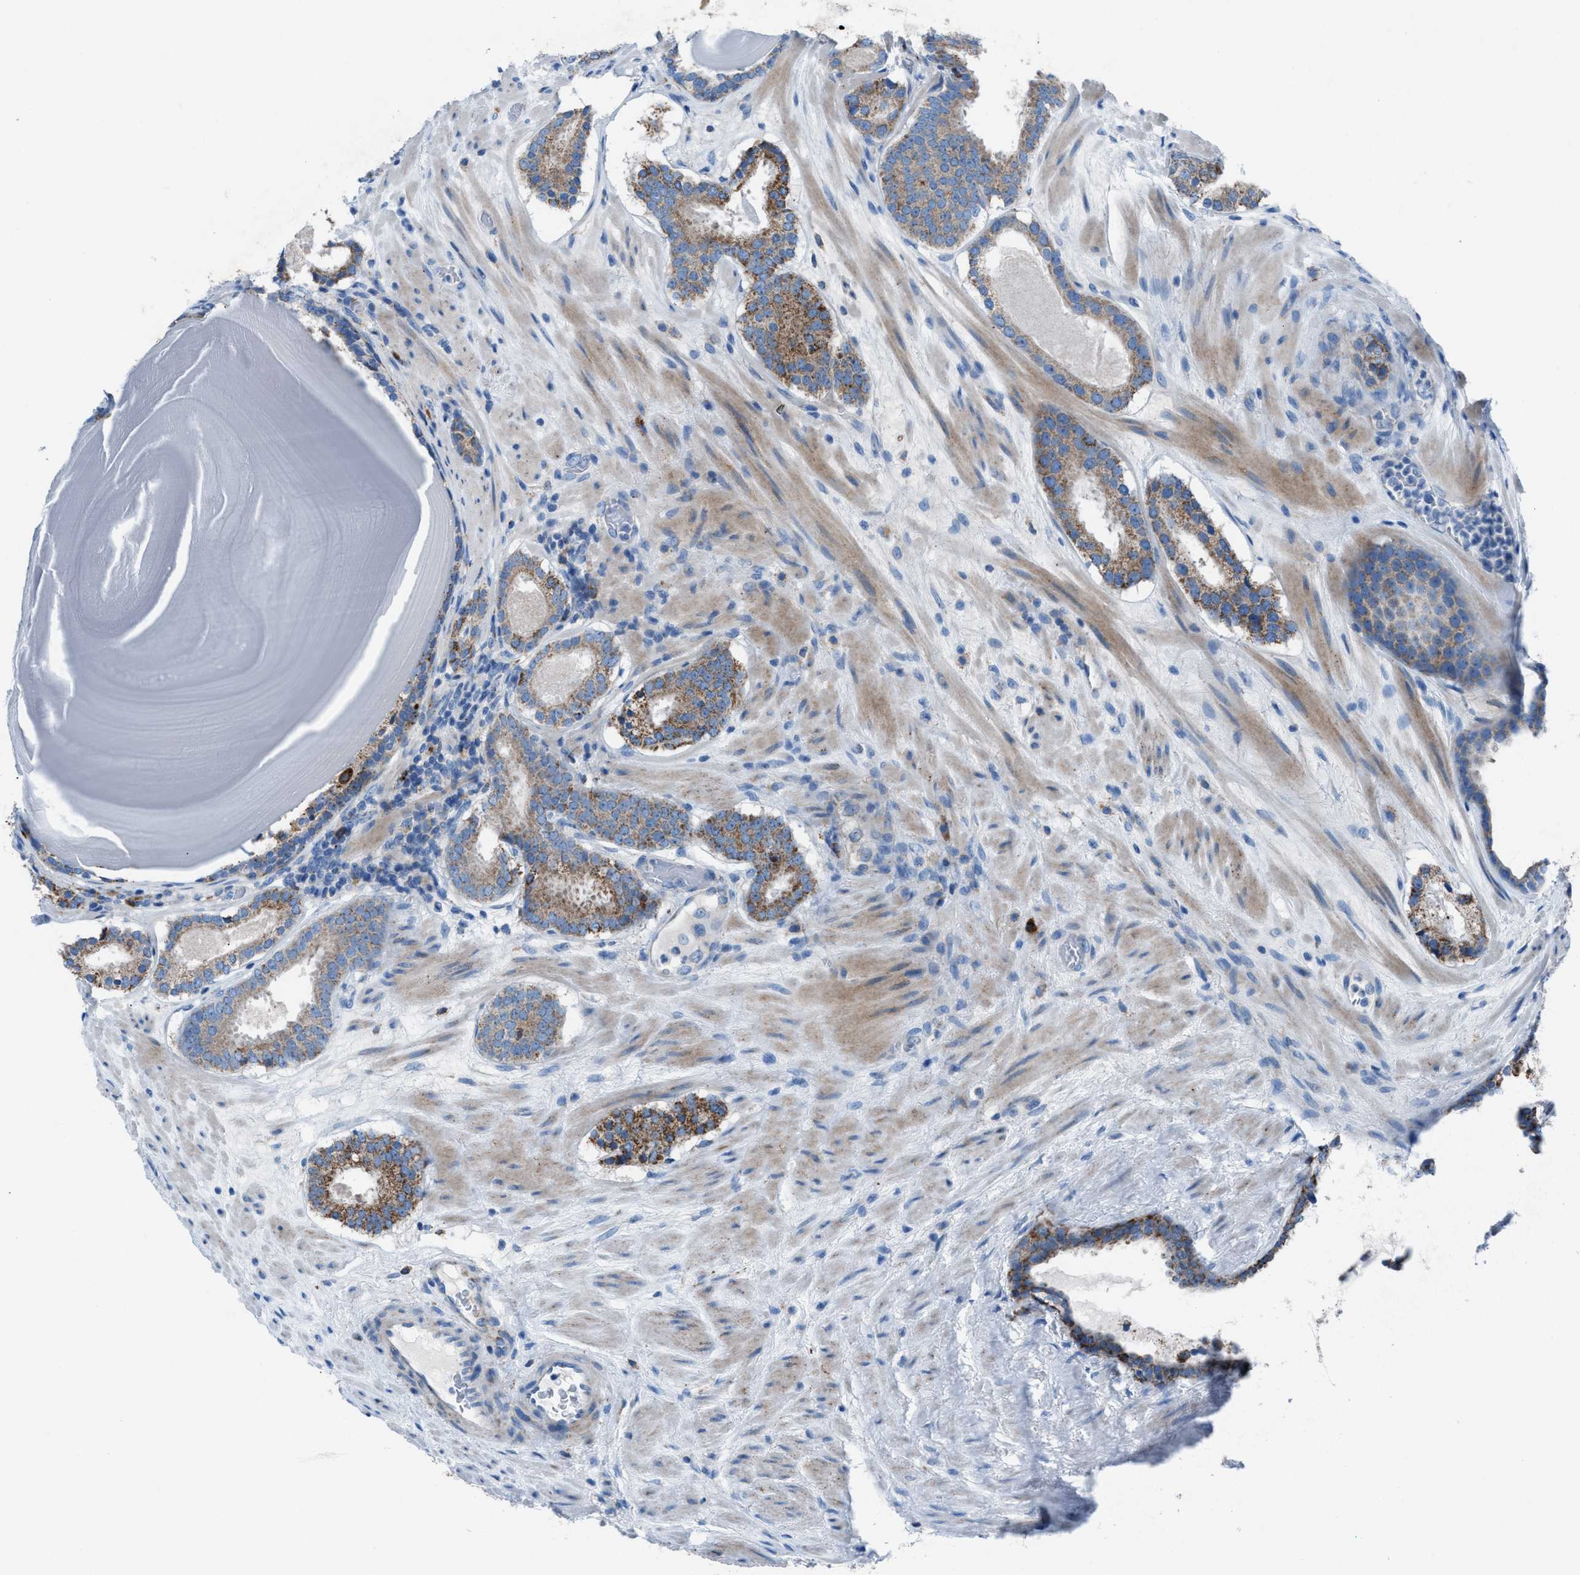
{"staining": {"intensity": "strong", "quantity": ">75%", "location": "cytoplasmic/membranous"}, "tissue": "prostate cancer", "cell_type": "Tumor cells", "image_type": "cancer", "snomed": [{"axis": "morphology", "description": "Adenocarcinoma, Low grade"}, {"axis": "topography", "description": "Prostate"}], "caption": "An IHC image of neoplastic tissue is shown. Protein staining in brown shows strong cytoplasmic/membranous positivity in prostate adenocarcinoma (low-grade) within tumor cells. The staining was performed using DAB to visualize the protein expression in brown, while the nuclei were stained in blue with hematoxylin (Magnification: 20x).", "gene": "CD1B", "patient": {"sex": "male", "age": 69}}